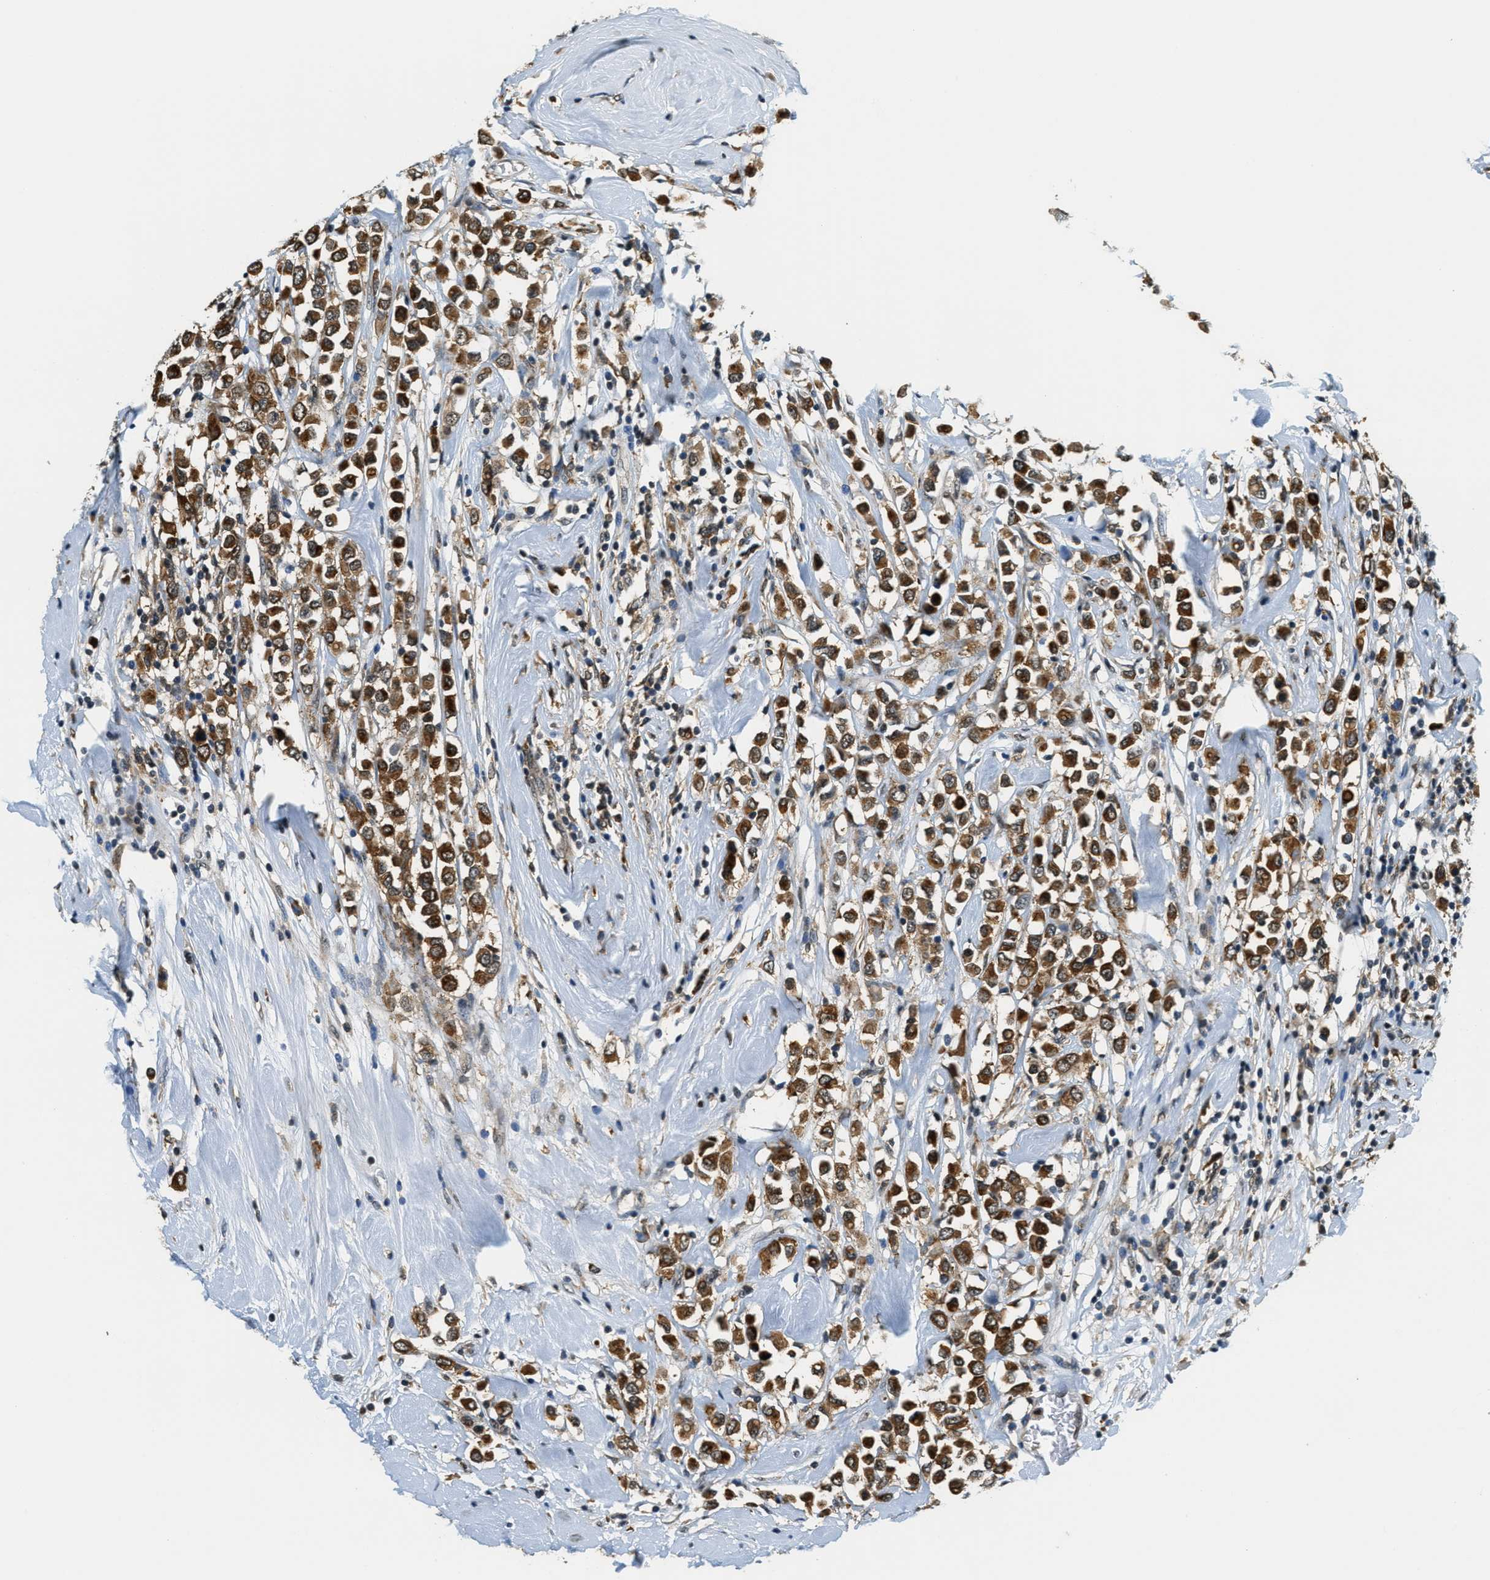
{"staining": {"intensity": "strong", "quantity": ">75%", "location": "cytoplasmic/membranous"}, "tissue": "breast cancer", "cell_type": "Tumor cells", "image_type": "cancer", "snomed": [{"axis": "morphology", "description": "Duct carcinoma"}, {"axis": "topography", "description": "Breast"}], "caption": "DAB immunohistochemical staining of human breast cancer (invasive ductal carcinoma) displays strong cytoplasmic/membranous protein expression in approximately >75% of tumor cells.", "gene": "RAB11FIP1", "patient": {"sex": "female", "age": 61}}